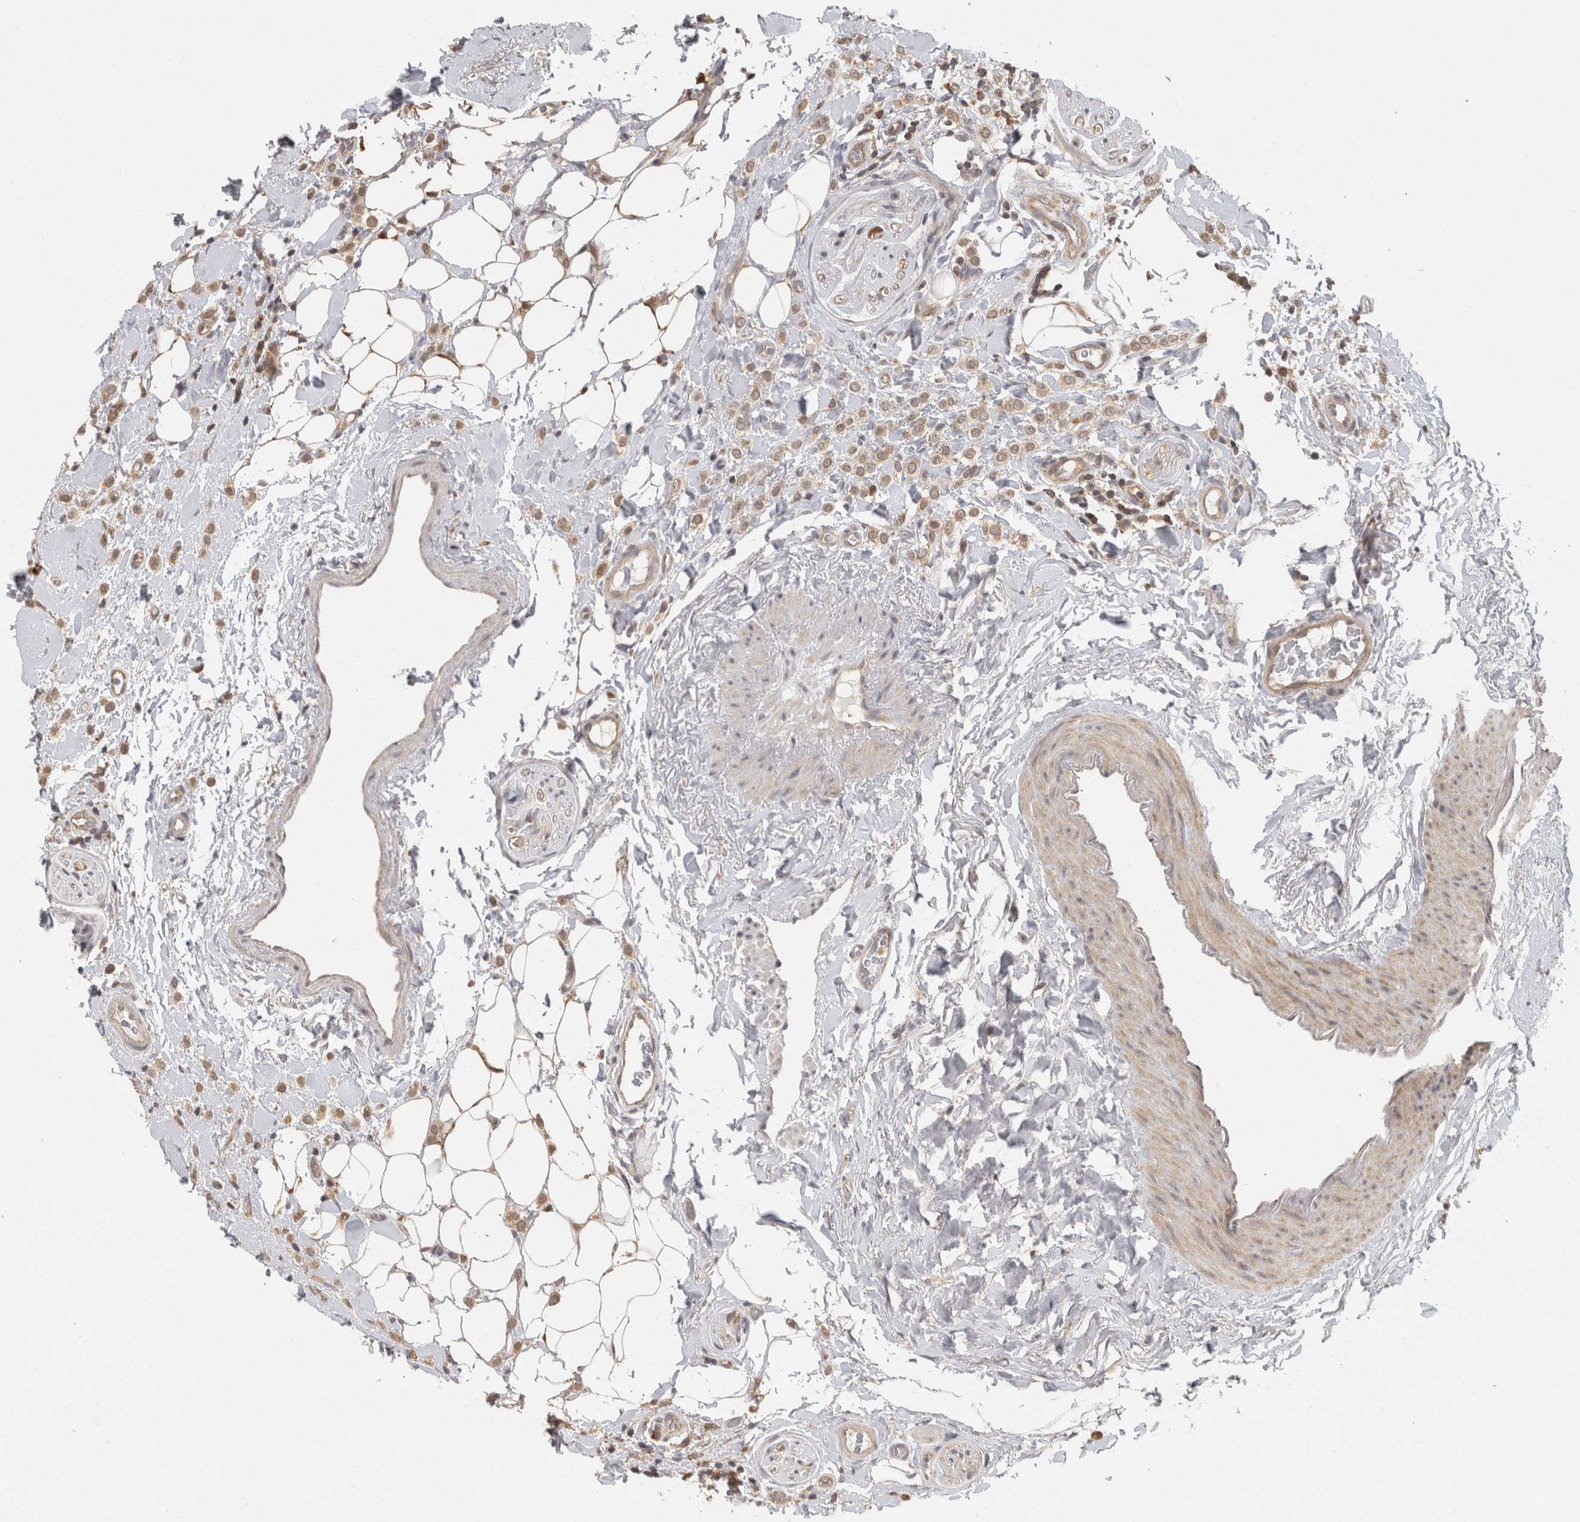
{"staining": {"intensity": "weak", "quantity": ">75%", "location": "cytoplasmic/membranous"}, "tissue": "breast cancer", "cell_type": "Tumor cells", "image_type": "cancer", "snomed": [{"axis": "morphology", "description": "Normal tissue, NOS"}, {"axis": "morphology", "description": "Lobular carcinoma"}, {"axis": "topography", "description": "Breast"}], "caption": "The image exhibits immunohistochemical staining of breast cancer (lobular carcinoma). There is weak cytoplasmic/membranous expression is present in about >75% of tumor cells.", "gene": "ACAT2", "patient": {"sex": "female", "age": 50}}